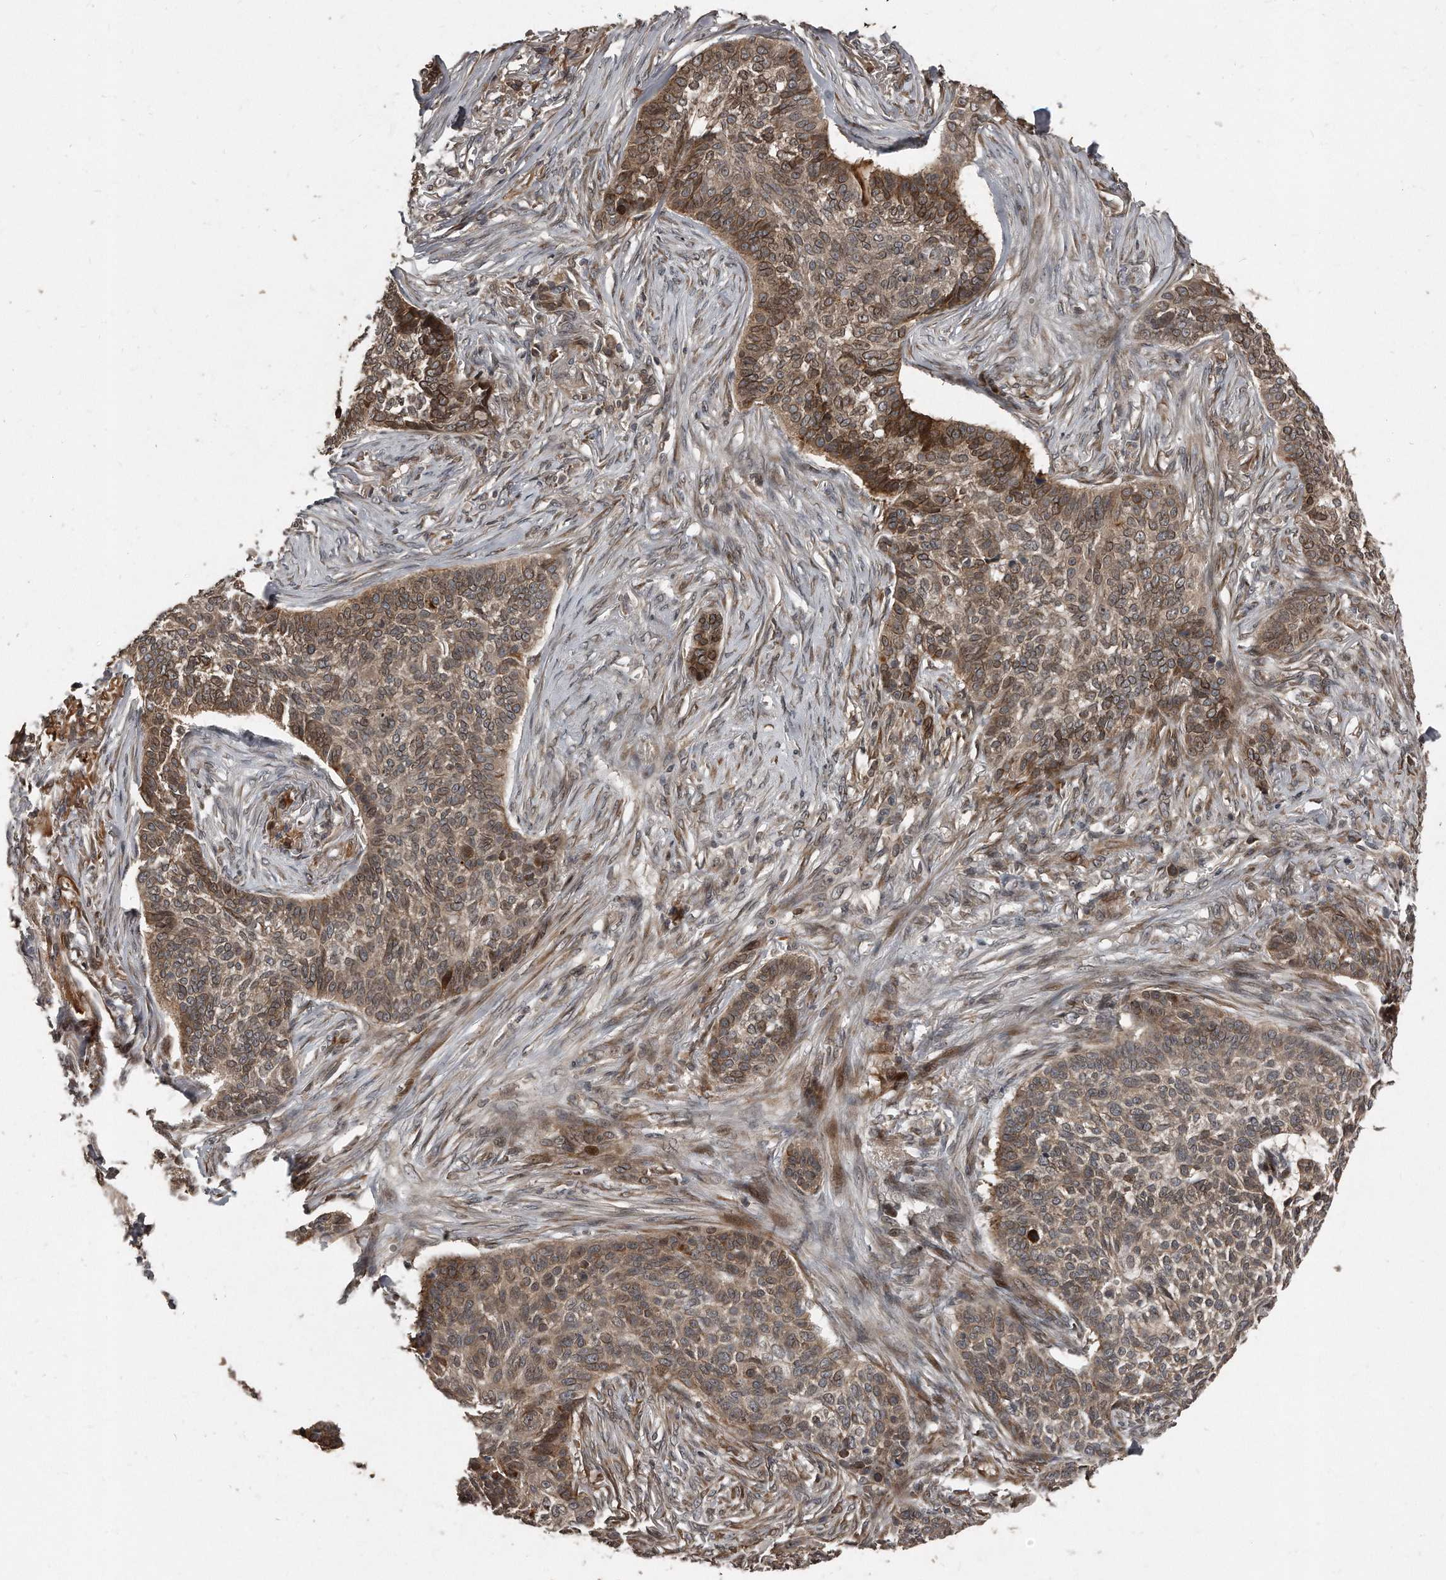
{"staining": {"intensity": "weak", "quantity": "25%-75%", "location": "cytoplasmic/membranous,nuclear"}, "tissue": "skin cancer", "cell_type": "Tumor cells", "image_type": "cancer", "snomed": [{"axis": "morphology", "description": "Basal cell carcinoma"}, {"axis": "topography", "description": "Skin"}], "caption": "Protein expression analysis of skin cancer demonstrates weak cytoplasmic/membranous and nuclear staining in about 25%-75% of tumor cells.", "gene": "GCH1", "patient": {"sex": "male", "age": 85}}